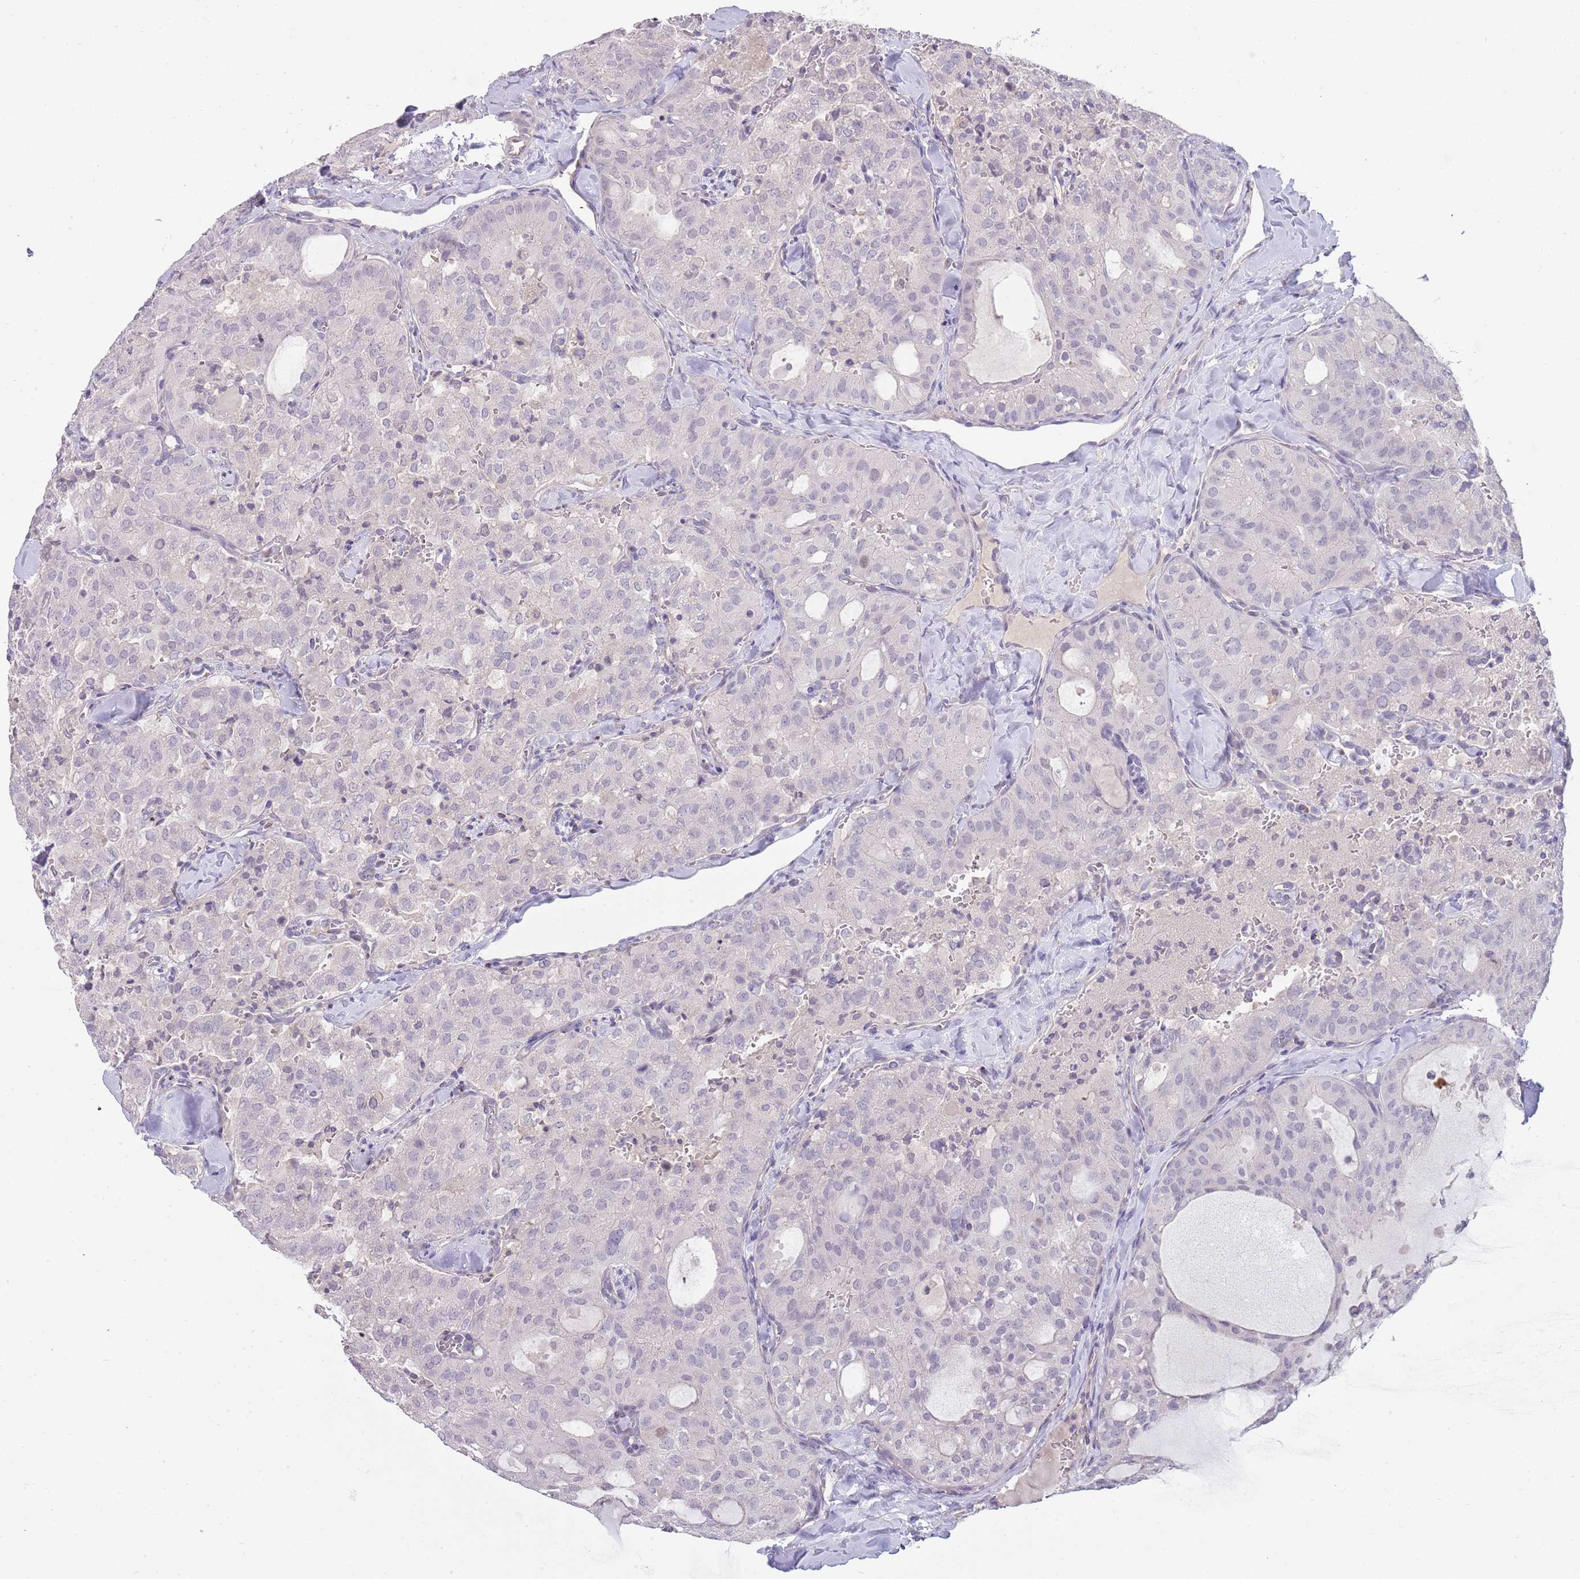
{"staining": {"intensity": "negative", "quantity": "none", "location": "none"}, "tissue": "thyroid cancer", "cell_type": "Tumor cells", "image_type": "cancer", "snomed": [{"axis": "morphology", "description": "Follicular adenoma carcinoma, NOS"}, {"axis": "topography", "description": "Thyroid gland"}], "caption": "DAB (3,3'-diaminobenzidine) immunohistochemical staining of human thyroid cancer demonstrates no significant positivity in tumor cells.", "gene": "PIMREG", "patient": {"sex": "male", "age": 75}}